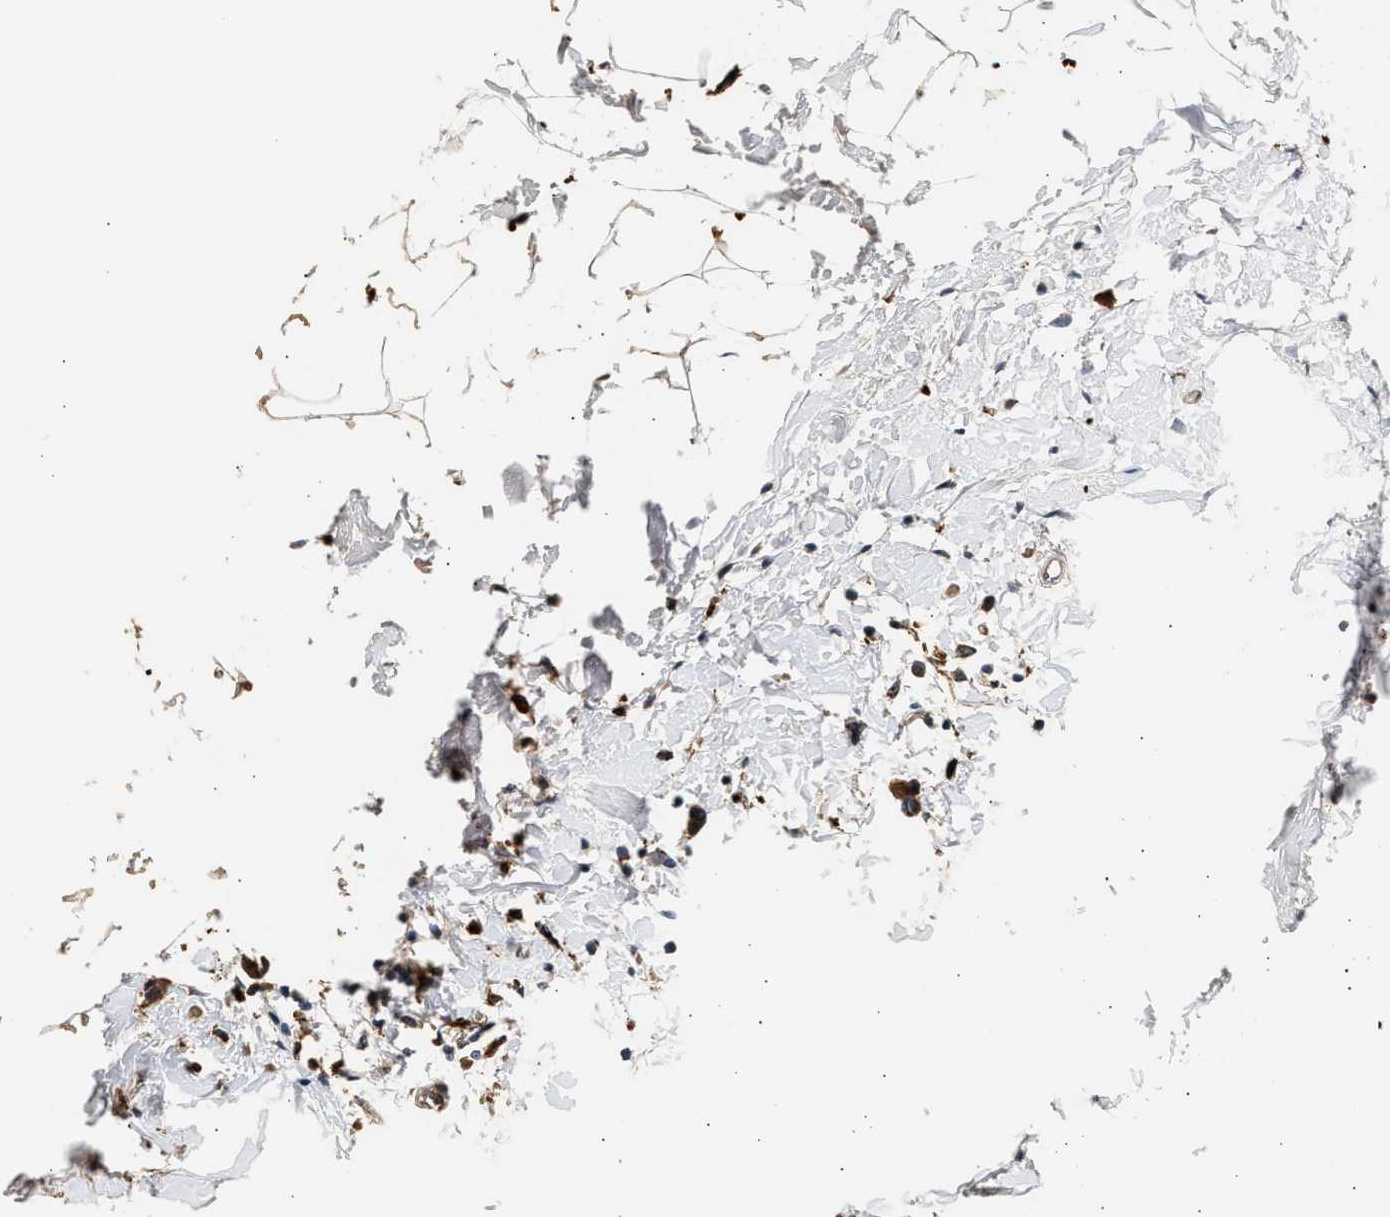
{"staining": {"intensity": "moderate", "quantity": ">75%", "location": "cytoplasmic/membranous"}, "tissue": "breast cancer", "cell_type": "Tumor cells", "image_type": "cancer", "snomed": [{"axis": "morphology", "description": "Normal tissue, NOS"}, {"axis": "morphology", "description": "Duct carcinoma"}, {"axis": "topography", "description": "Breast"}], "caption": "Moderate cytoplasmic/membranous positivity is identified in about >75% of tumor cells in breast invasive ductal carcinoma. The staining was performed using DAB (3,3'-diaminobenzidine), with brown indicating positive protein expression. Nuclei are stained blue with hematoxylin.", "gene": "PLD3", "patient": {"sex": "female", "age": 50}}